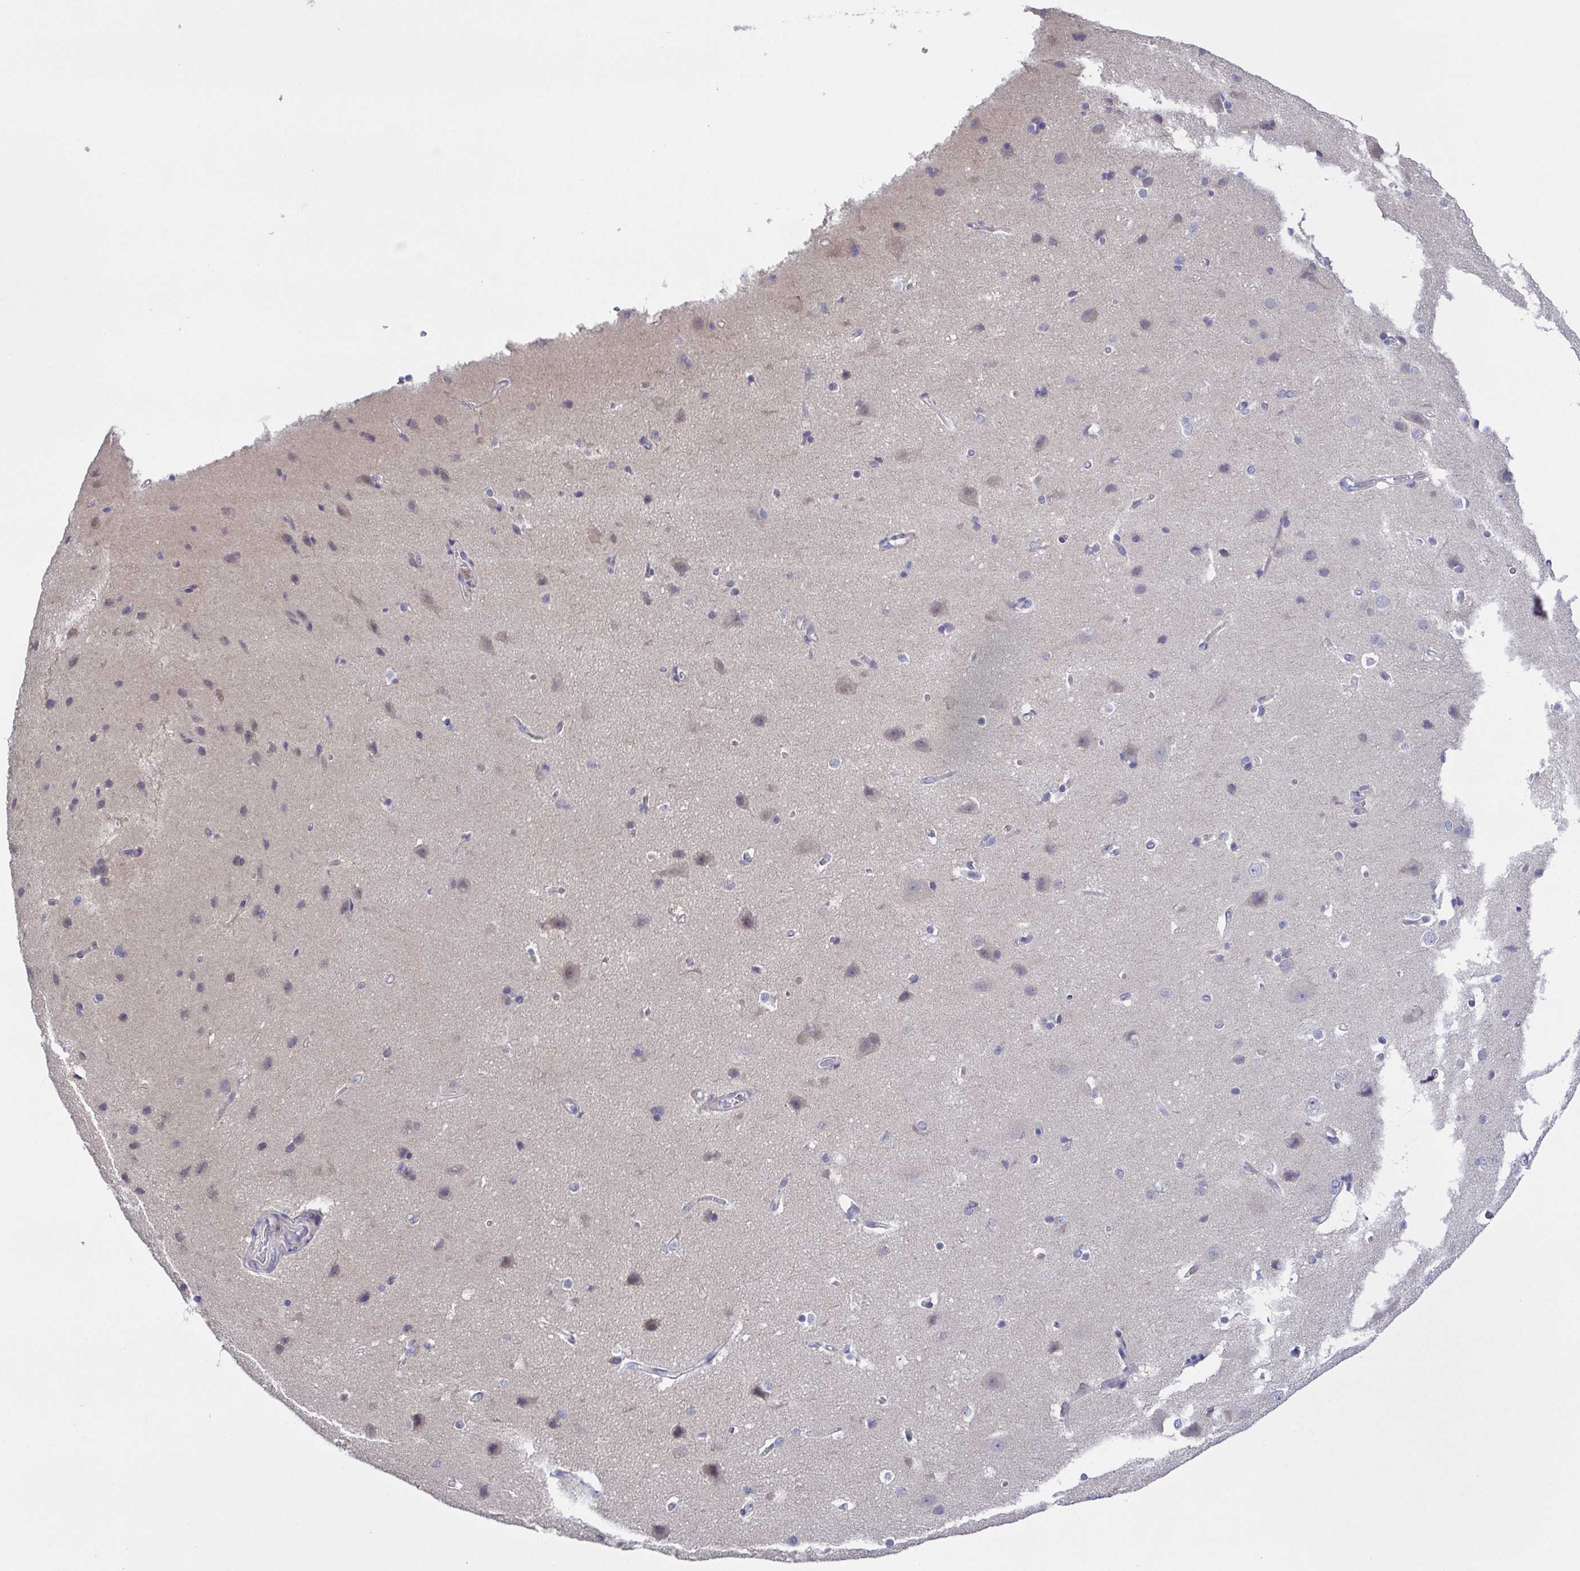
{"staining": {"intensity": "weak", "quantity": "<25%", "location": "cytoplasmic/membranous"}, "tissue": "cerebral cortex", "cell_type": "Endothelial cells", "image_type": "normal", "snomed": [{"axis": "morphology", "description": "Normal tissue, NOS"}, {"axis": "topography", "description": "Cerebral cortex"}], "caption": "Immunohistochemical staining of unremarkable human cerebral cortex displays no significant positivity in endothelial cells. The staining was performed using DAB to visualize the protein expression in brown, while the nuclei were stained in blue with hematoxylin (Magnification: 20x).", "gene": "CFAP97D1", "patient": {"sex": "male", "age": 37}}